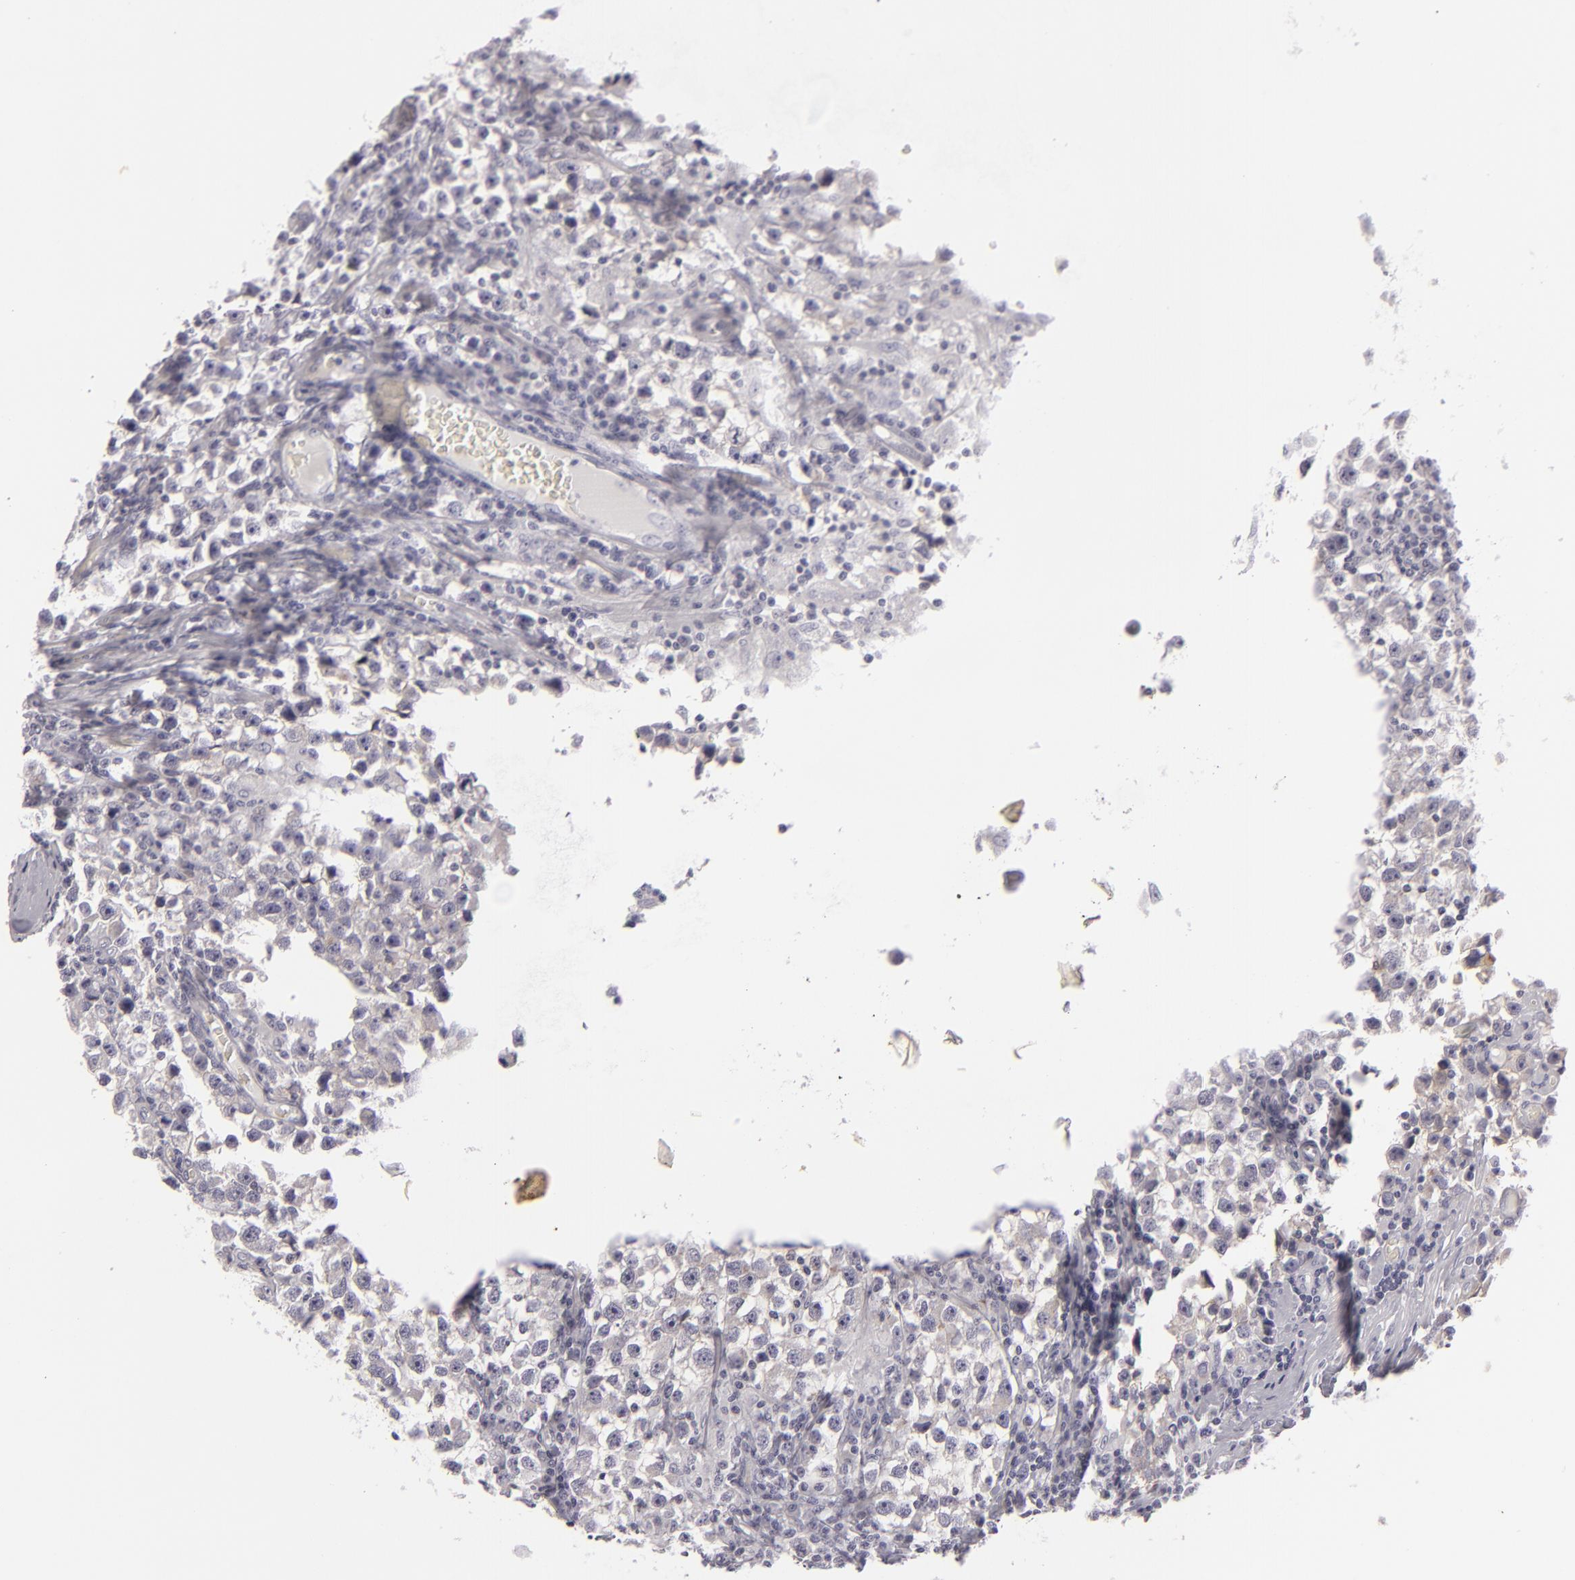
{"staining": {"intensity": "negative", "quantity": "none", "location": "none"}, "tissue": "testis cancer", "cell_type": "Tumor cells", "image_type": "cancer", "snomed": [{"axis": "morphology", "description": "Seminoma, NOS"}, {"axis": "topography", "description": "Testis"}], "caption": "IHC histopathology image of human testis seminoma stained for a protein (brown), which demonstrates no staining in tumor cells.", "gene": "JUP", "patient": {"sex": "male", "age": 33}}